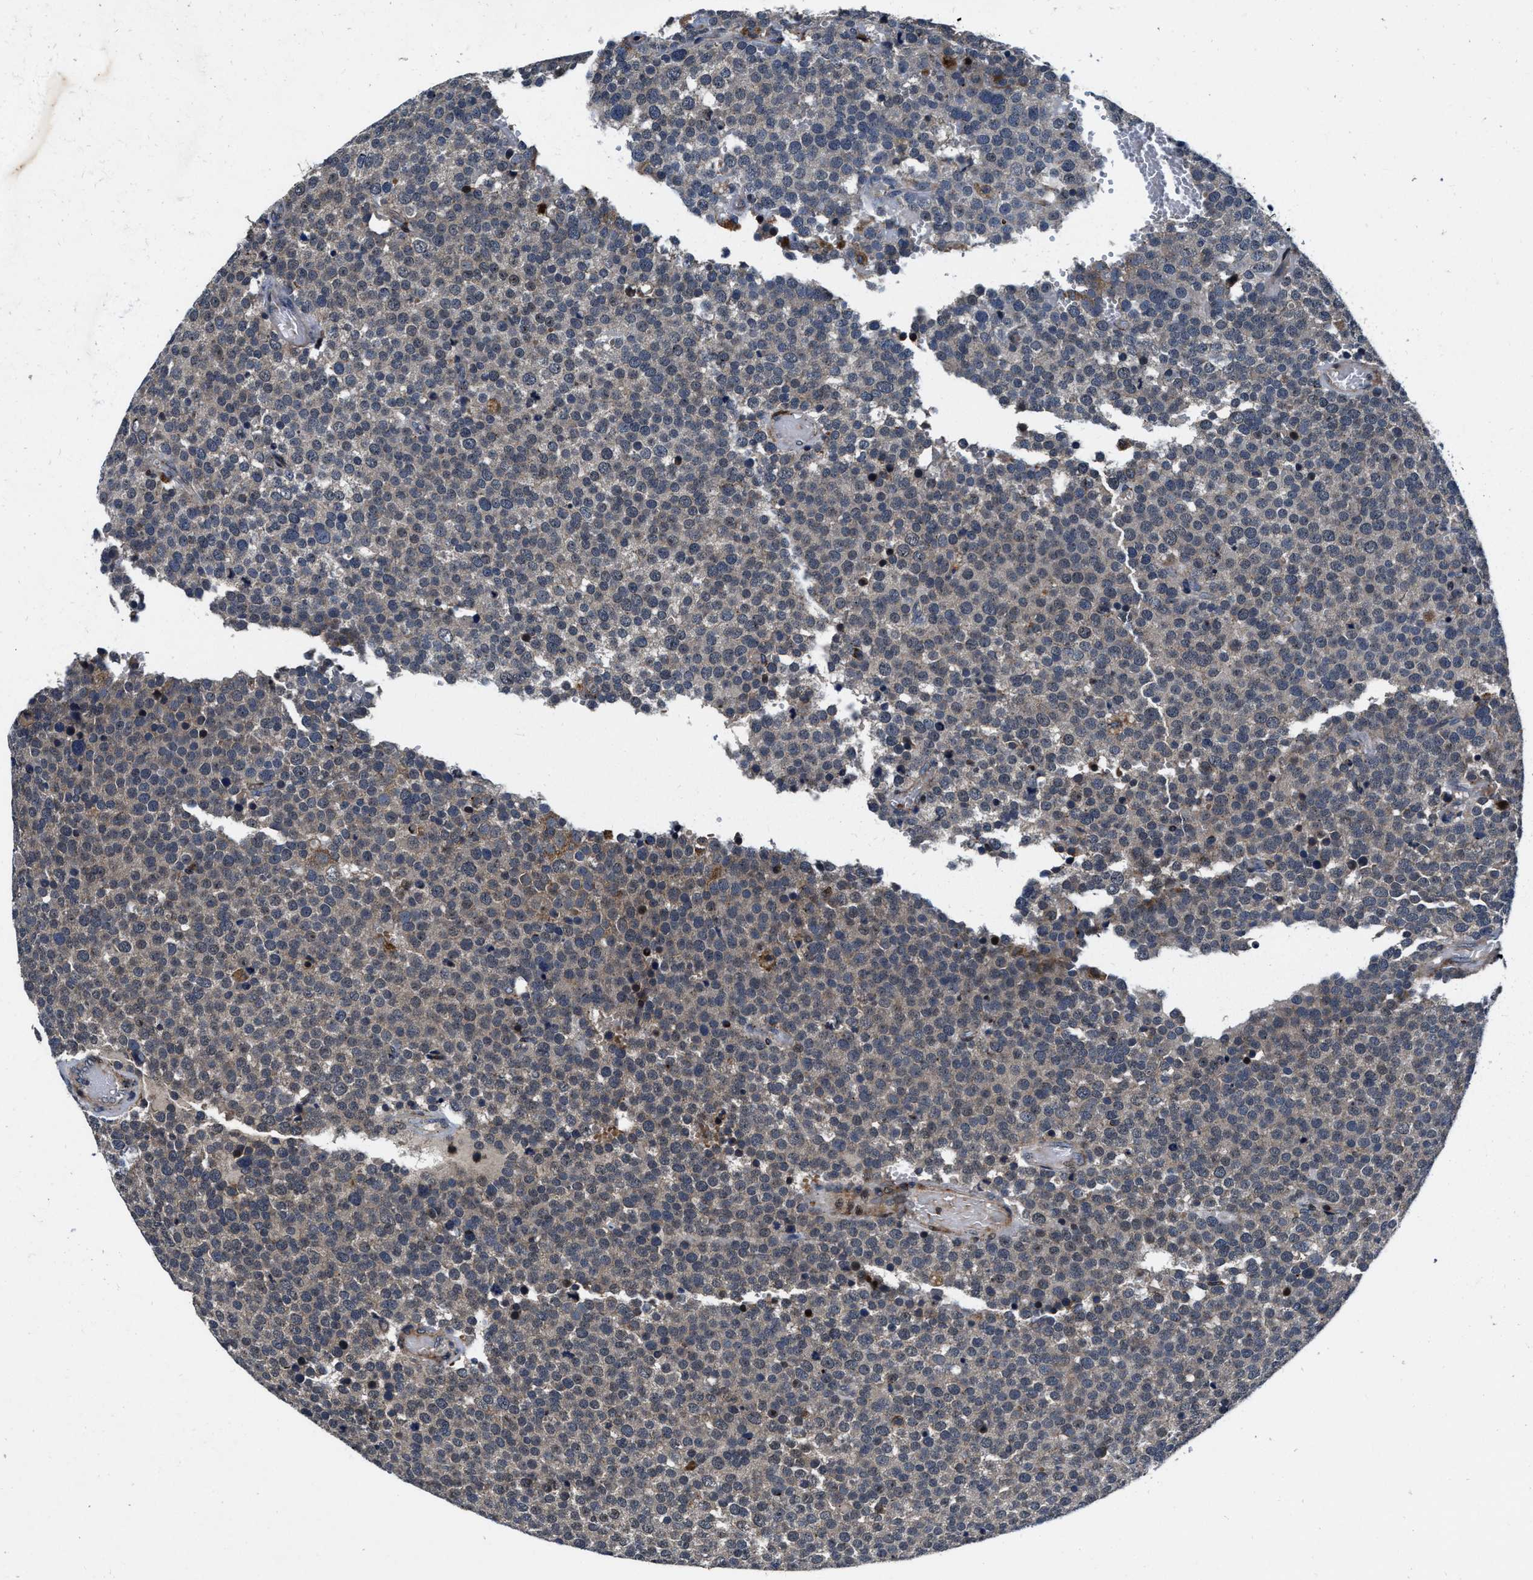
{"staining": {"intensity": "weak", "quantity": "25%-75%", "location": "cytoplasmic/membranous"}, "tissue": "testis cancer", "cell_type": "Tumor cells", "image_type": "cancer", "snomed": [{"axis": "morphology", "description": "Normal tissue, NOS"}, {"axis": "morphology", "description": "Seminoma, NOS"}, {"axis": "topography", "description": "Testis"}], "caption": "Immunohistochemical staining of human testis cancer displays low levels of weak cytoplasmic/membranous protein positivity in about 25%-75% of tumor cells.", "gene": "C2orf66", "patient": {"sex": "male", "age": 71}}